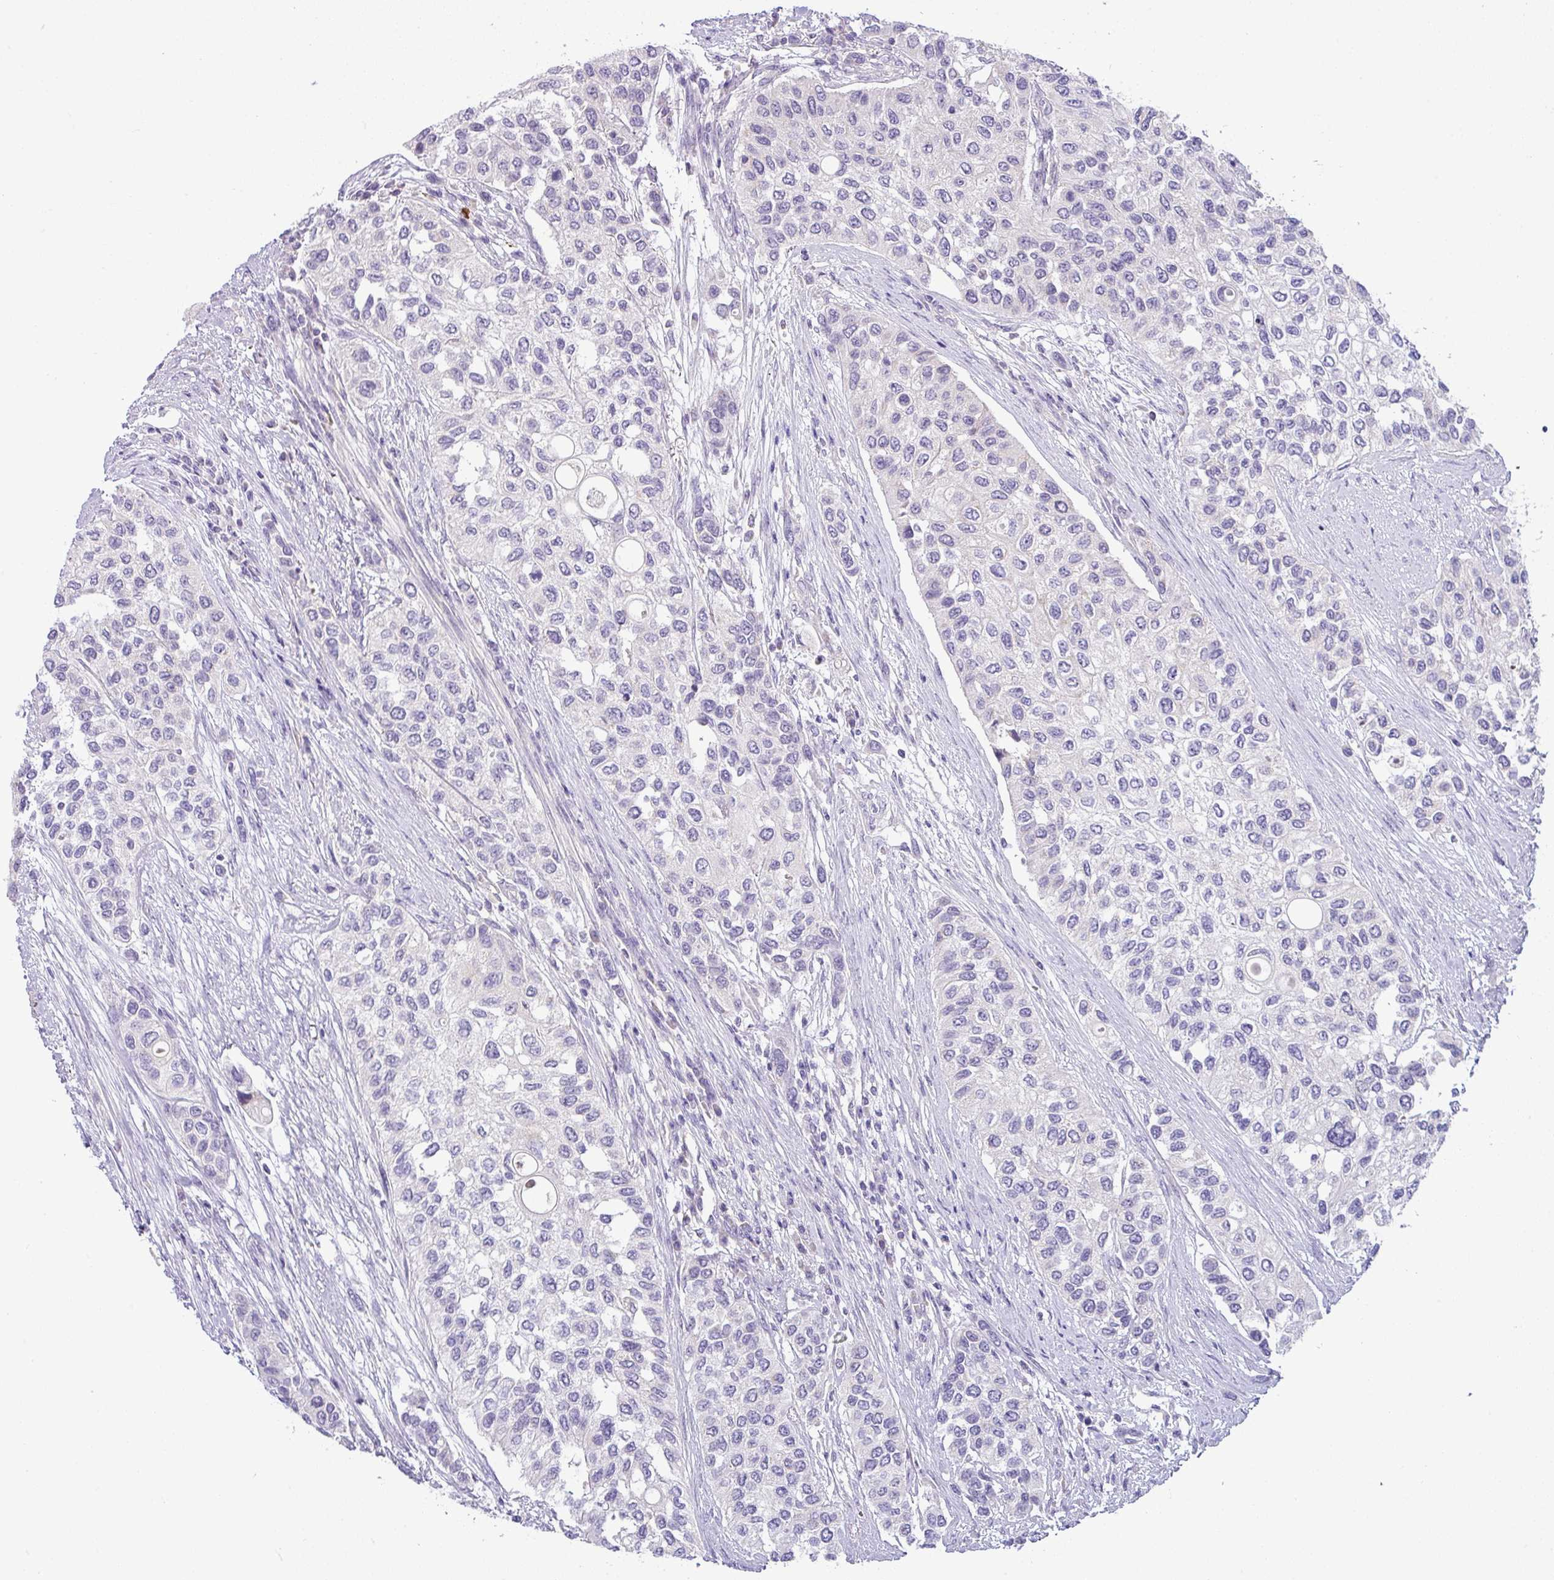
{"staining": {"intensity": "negative", "quantity": "none", "location": "none"}, "tissue": "urothelial cancer", "cell_type": "Tumor cells", "image_type": "cancer", "snomed": [{"axis": "morphology", "description": "Normal tissue, NOS"}, {"axis": "morphology", "description": "Urothelial carcinoma, High grade"}, {"axis": "topography", "description": "Vascular tissue"}, {"axis": "topography", "description": "Urinary bladder"}], "caption": "Tumor cells show no significant protein staining in urothelial carcinoma (high-grade).", "gene": "HBEGF", "patient": {"sex": "female", "age": 56}}